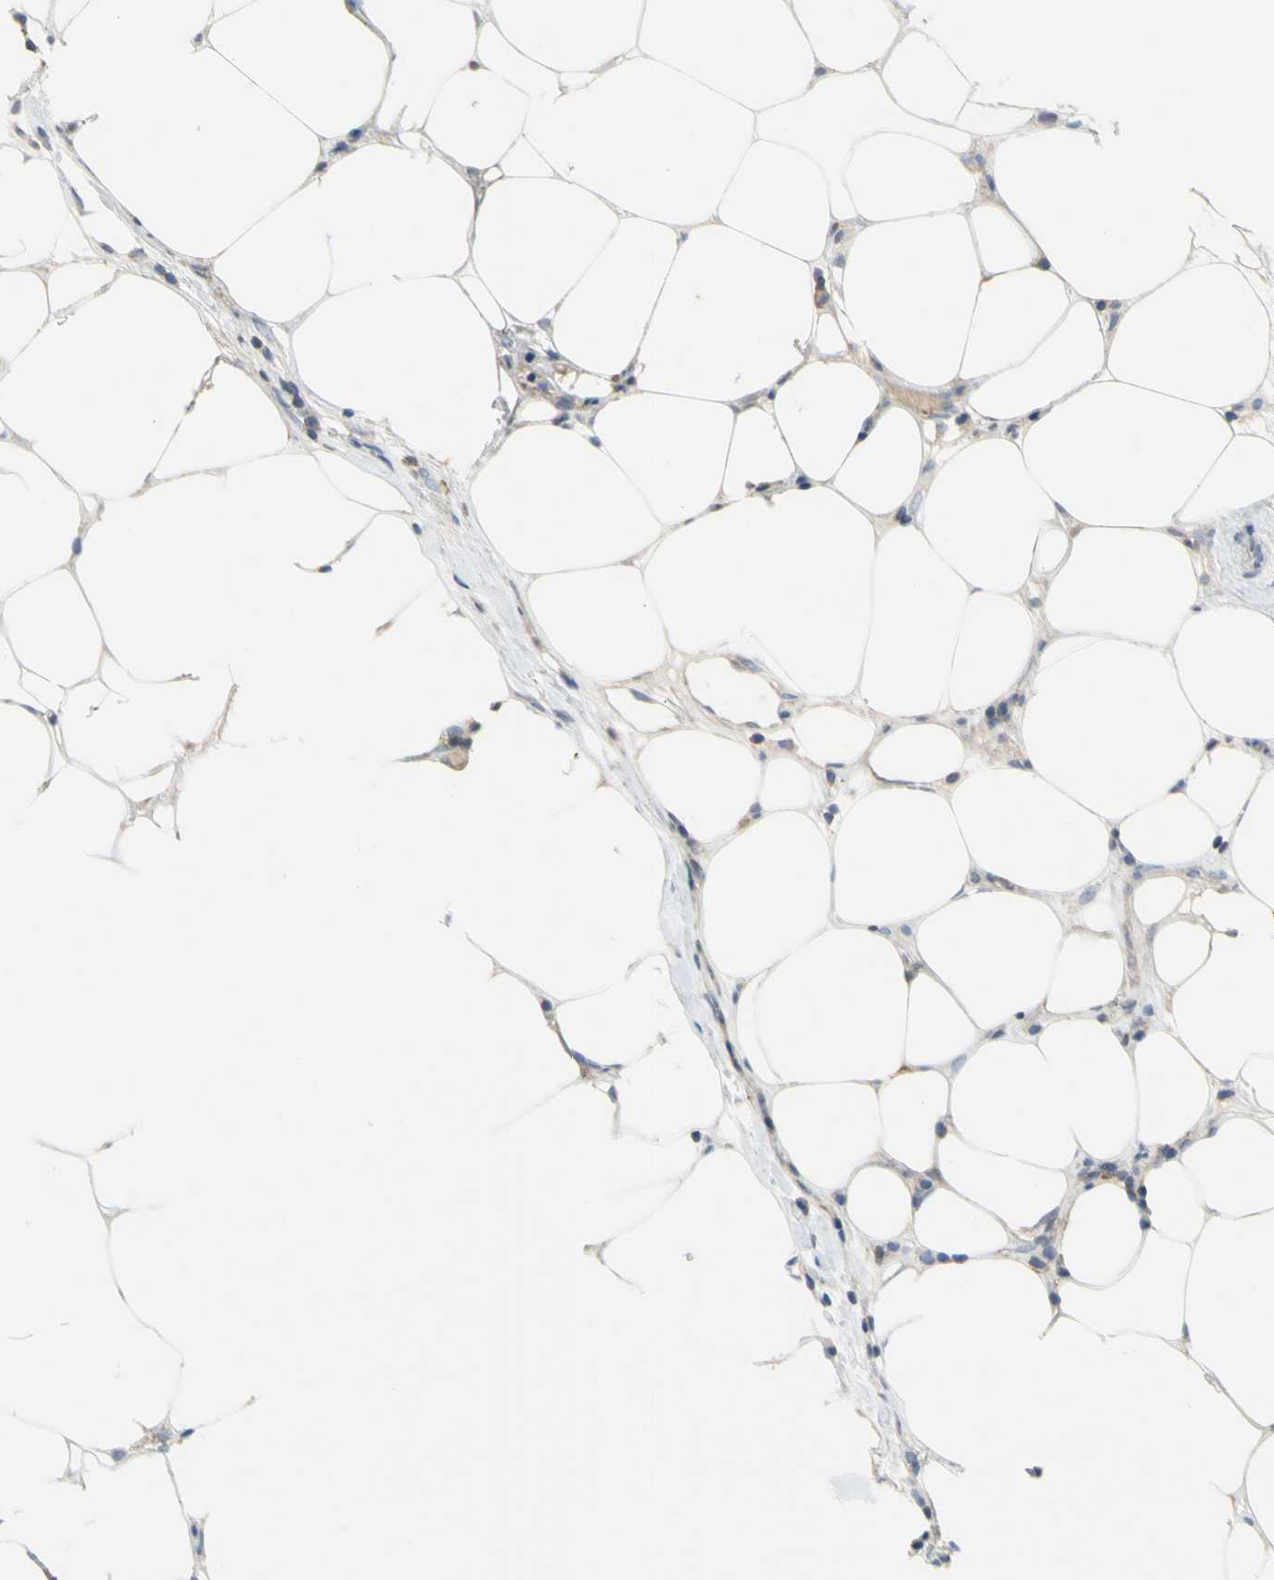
{"staining": {"intensity": "weak", "quantity": ">75%", "location": "cytoplasmic/membranous"}, "tissue": "breast cancer", "cell_type": "Tumor cells", "image_type": "cancer", "snomed": [{"axis": "morphology", "description": "Duct carcinoma"}, {"axis": "topography", "description": "Breast"}], "caption": "Breast cancer (infiltrating ductal carcinoma) stained for a protein (brown) demonstrates weak cytoplasmic/membranous positive expression in about >75% of tumor cells.", "gene": "MUC1", "patient": {"sex": "female", "age": 37}}